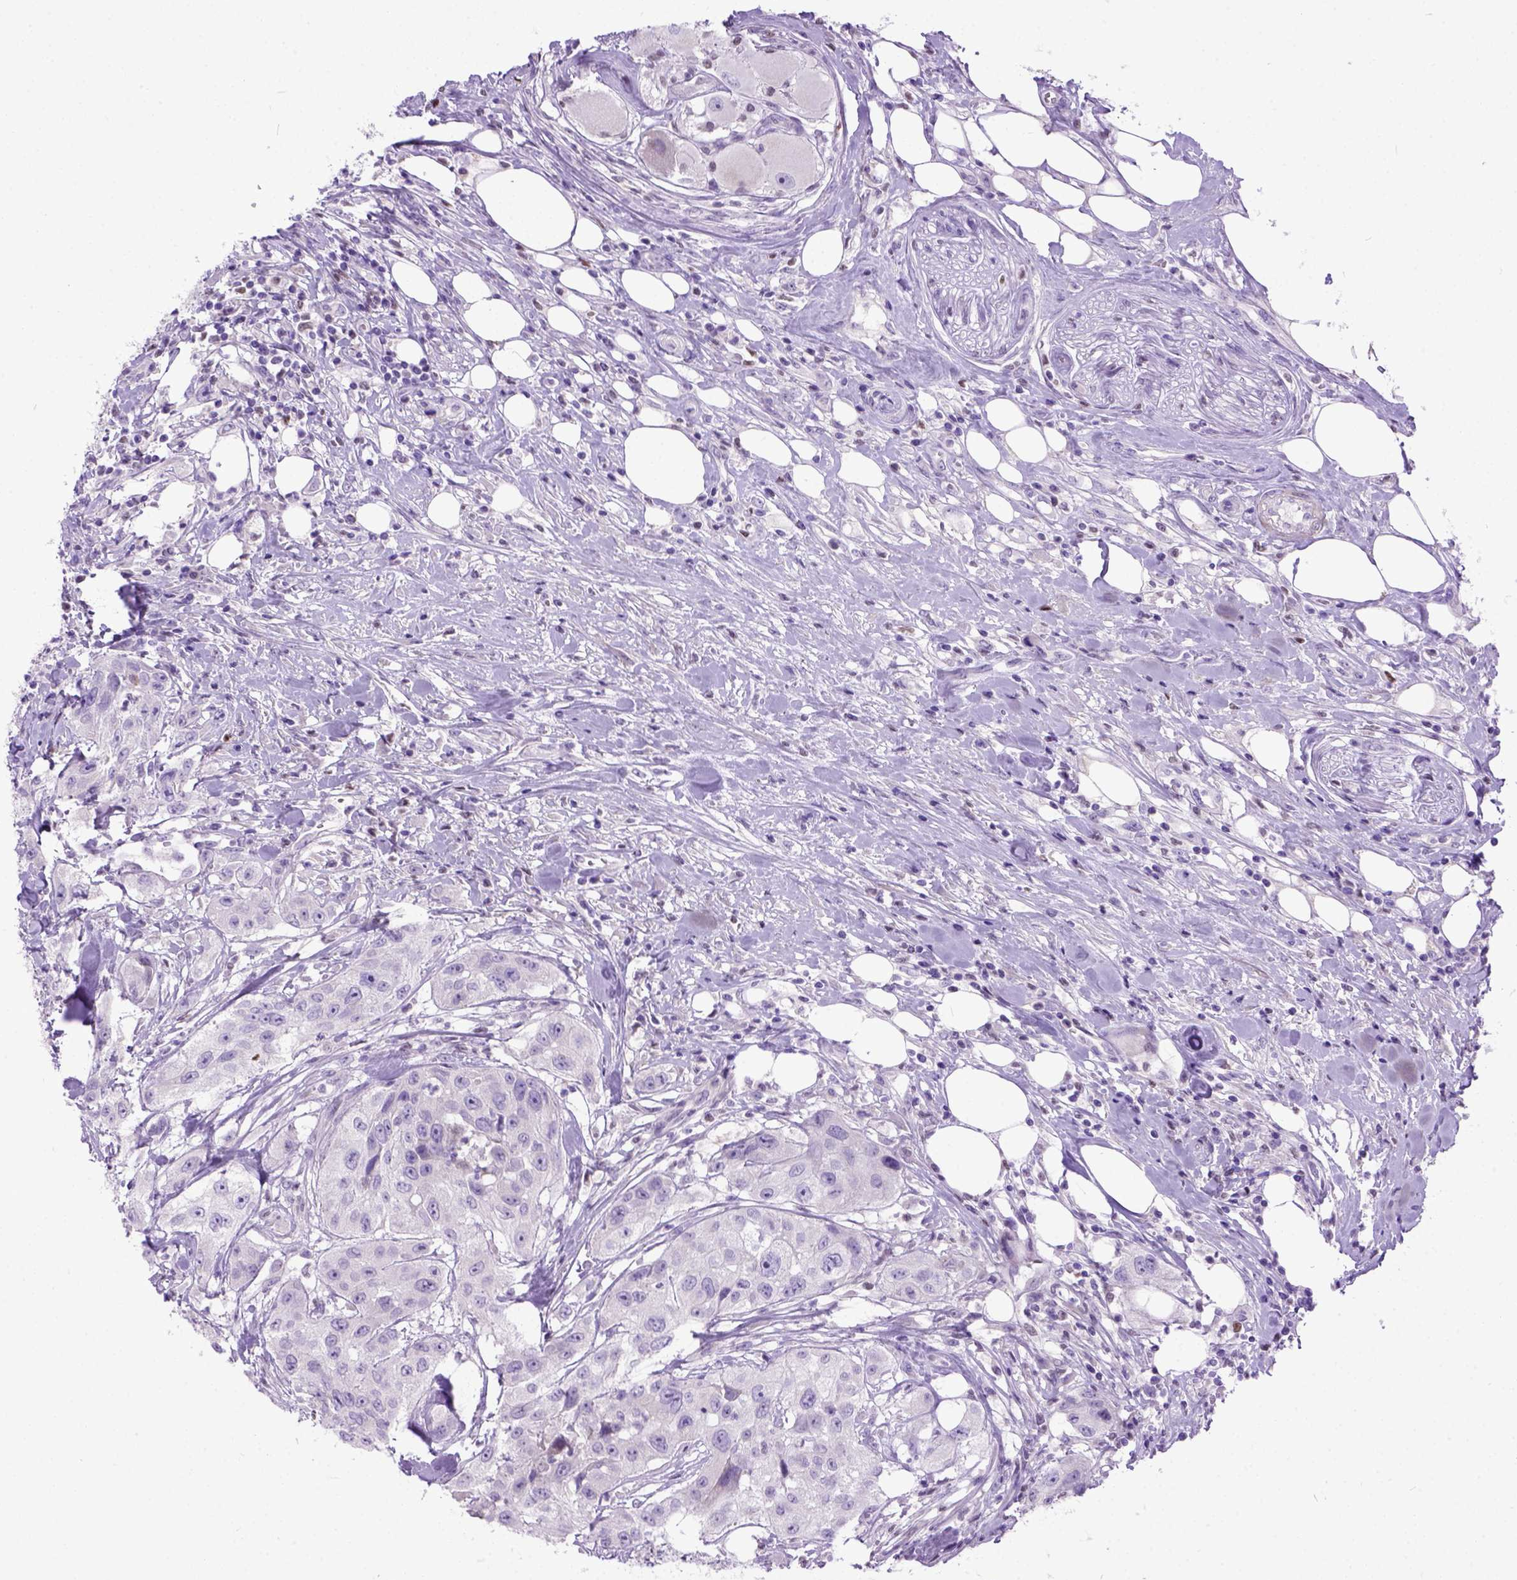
{"staining": {"intensity": "negative", "quantity": "none", "location": "none"}, "tissue": "urothelial cancer", "cell_type": "Tumor cells", "image_type": "cancer", "snomed": [{"axis": "morphology", "description": "Urothelial carcinoma, High grade"}, {"axis": "topography", "description": "Urinary bladder"}], "caption": "The histopathology image demonstrates no staining of tumor cells in urothelial cancer.", "gene": "CRB1", "patient": {"sex": "male", "age": 79}}